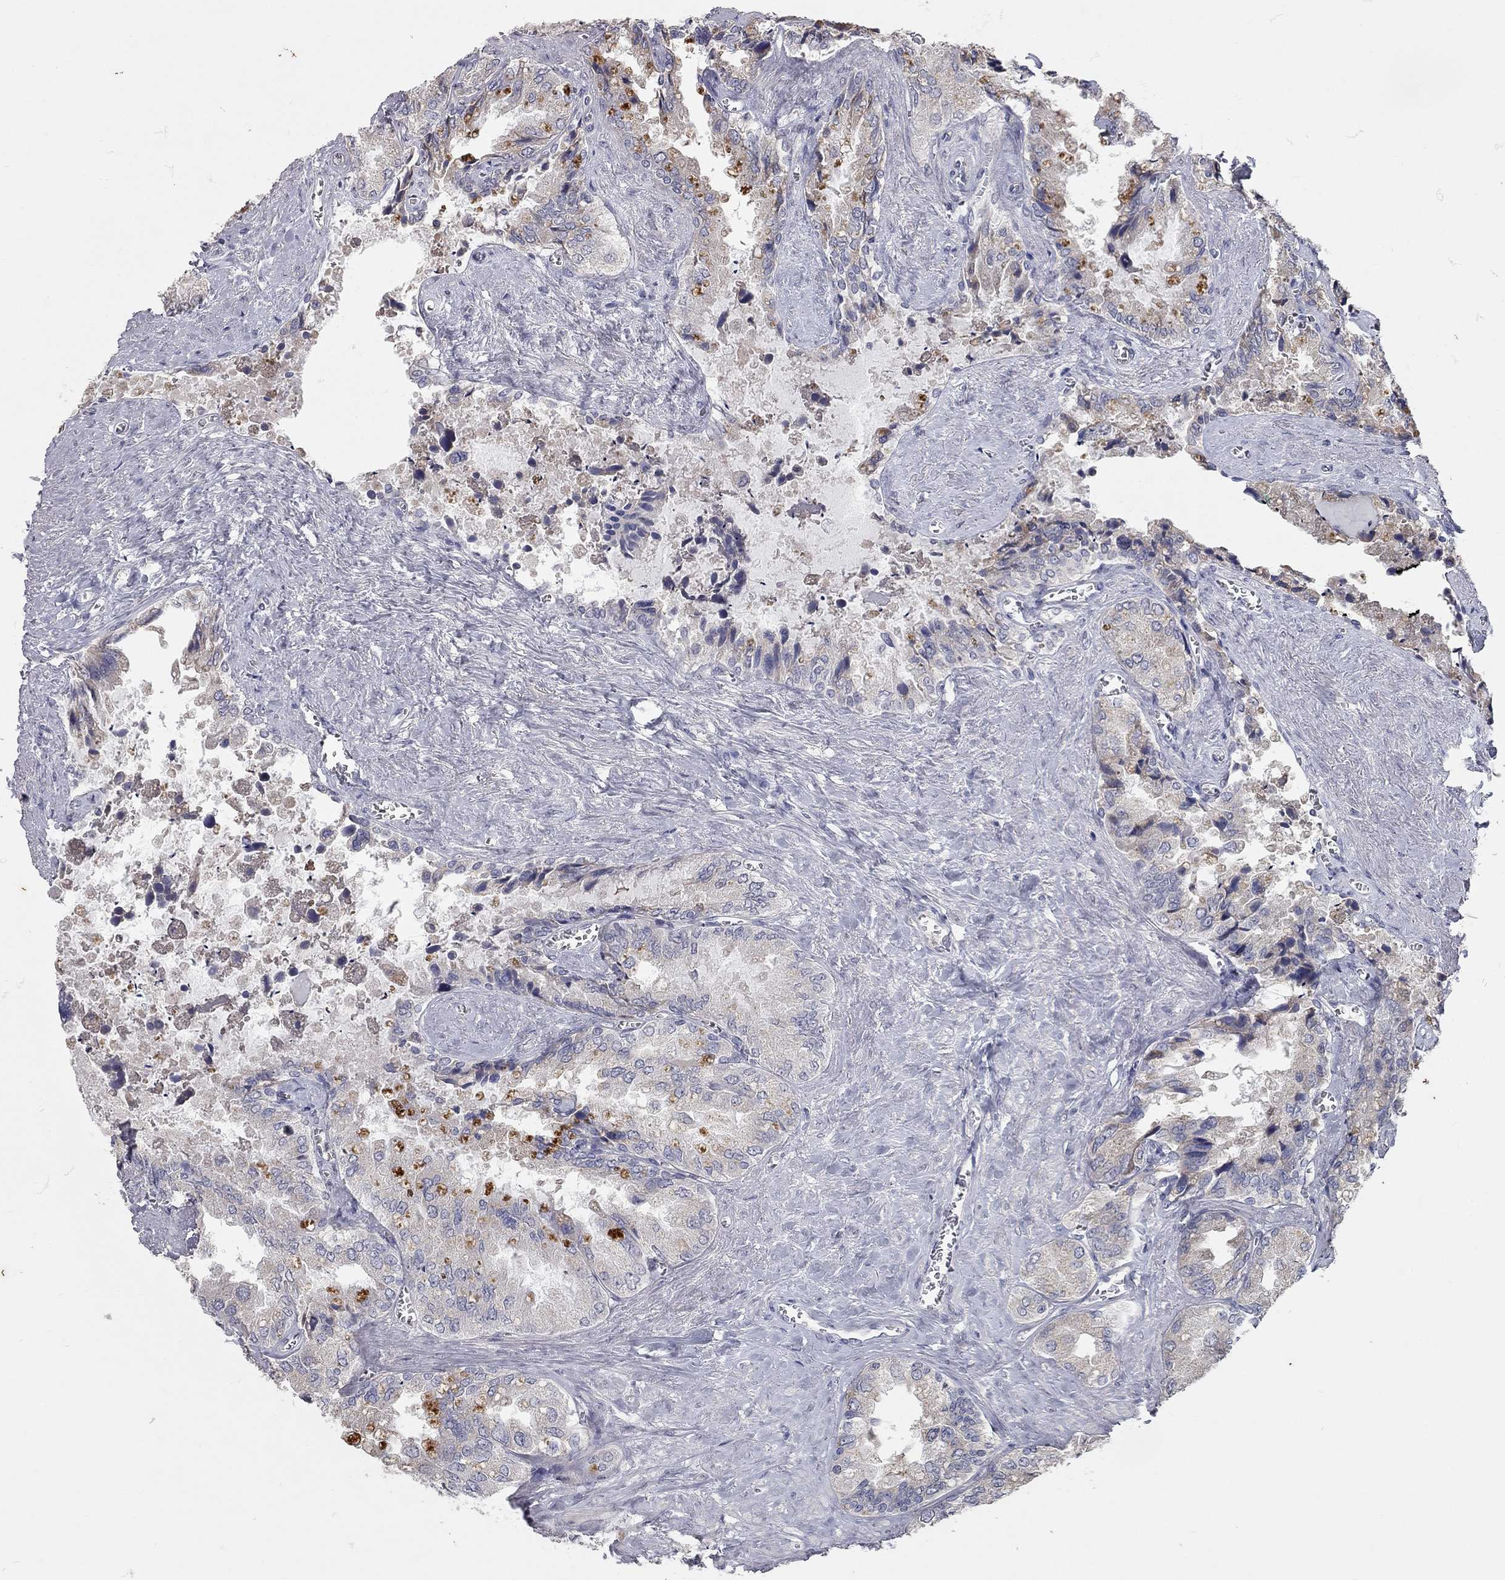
{"staining": {"intensity": "negative", "quantity": "none", "location": "none"}, "tissue": "seminal vesicle", "cell_type": "Glandular cells", "image_type": "normal", "snomed": [{"axis": "morphology", "description": "Normal tissue, NOS"}, {"axis": "topography", "description": "Seminal veicle"}], "caption": "The immunohistochemistry photomicrograph has no significant positivity in glandular cells of seminal vesicle. Brightfield microscopy of immunohistochemistry stained with DAB (brown) and hematoxylin (blue), captured at high magnification.", "gene": "XAGE2", "patient": {"sex": "male", "age": 67}}